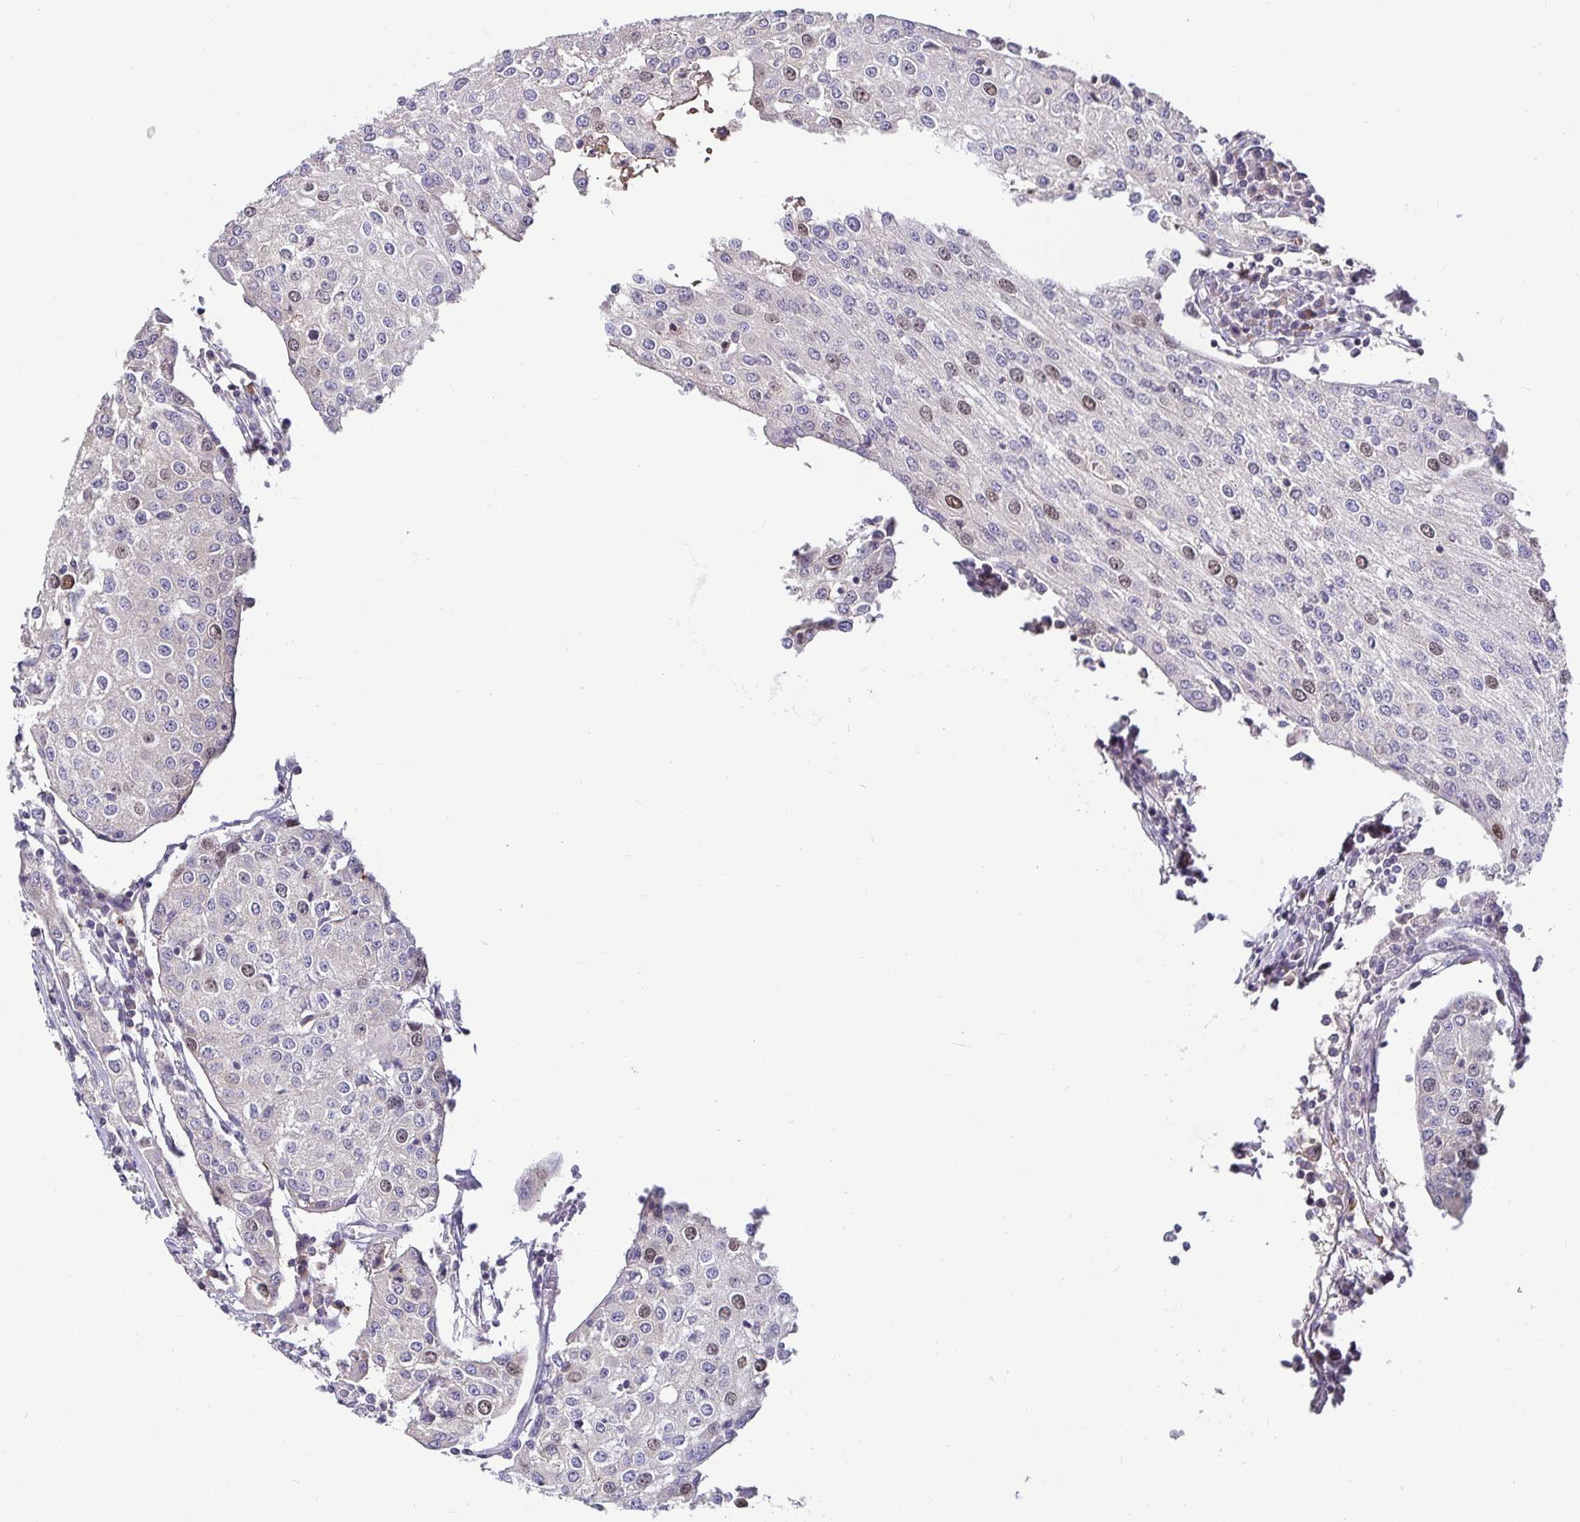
{"staining": {"intensity": "weak", "quantity": "<25%", "location": "nuclear"}, "tissue": "urothelial cancer", "cell_type": "Tumor cells", "image_type": "cancer", "snomed": [{"axis": "morphology", "description": "Urothelial carcinoma, High grade"}, {"axis": "topography", "description": "Urinary bladder"}], "caption": "DAB immunohistochemical staining of human urothelial carcinoma (high-grade) reveals no significant expression in tumor cells.", "gene": "ANLN", "patient": {"sex": "female", "age": 85}}